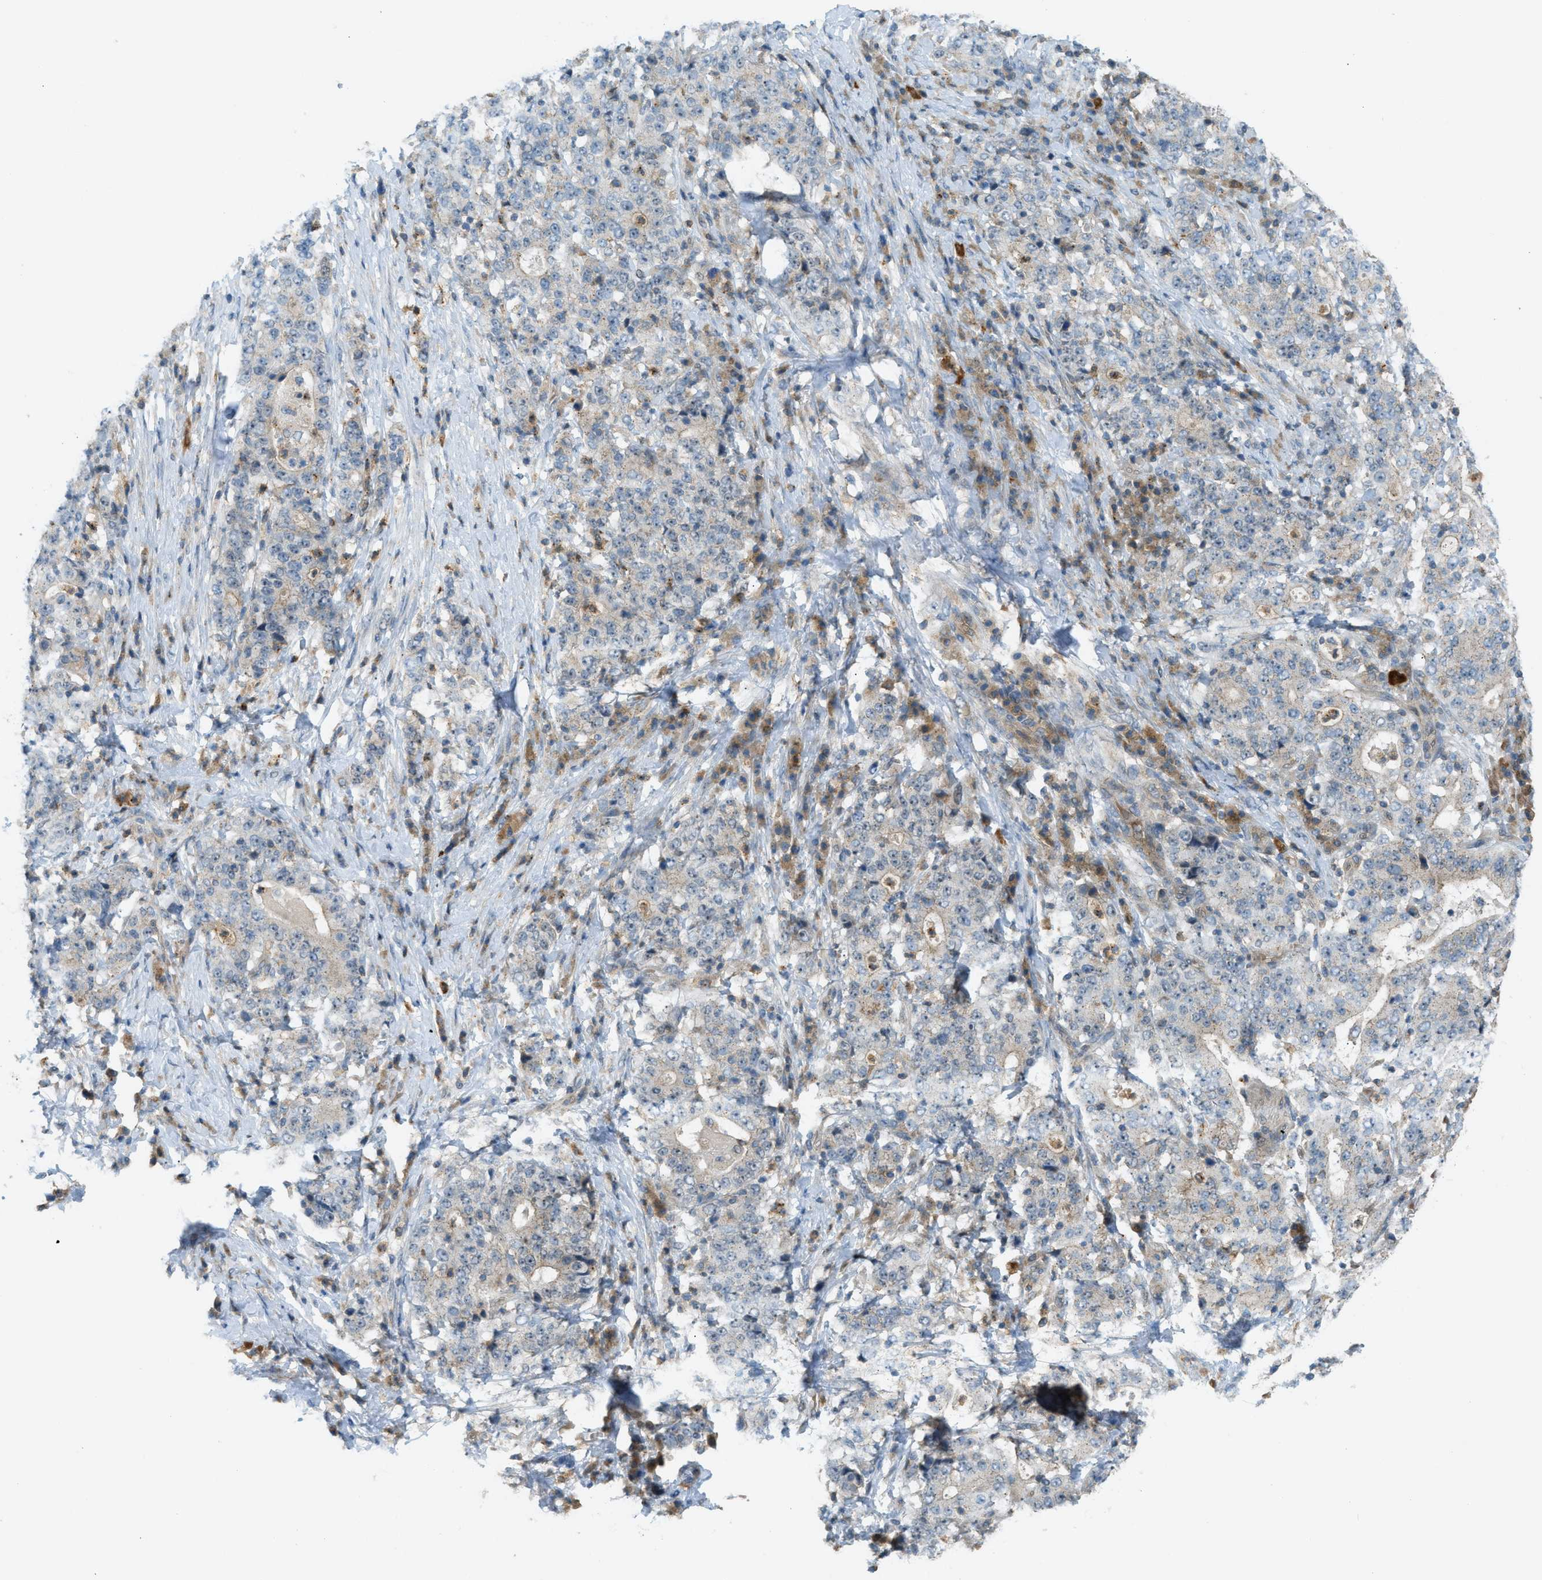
{"staining": {"intensity": "negative", "quantity": "none", "location": "none"}, "tissue": "stomach cancer", "cell_type": "Tumor cells", "image_type": "cancer", "snomed": [{"axis": "morphology", "description": "Normal tissue, NOS"}, {"axis": "morphology", "description": "Adenocarcinoma, NOS"}, {"axis": "topography", "description": "Stomach, upper"}, {"axis": "topography", "description": "Stomach"}], "caption": "Immunohistochemistry image of stomach cancer (adenocarcinoma) stained for a protein (brown), which reveals no positivity in tumor cells.", "gene": "GRK6", "patient": {"sex": "male", "age": 59}}